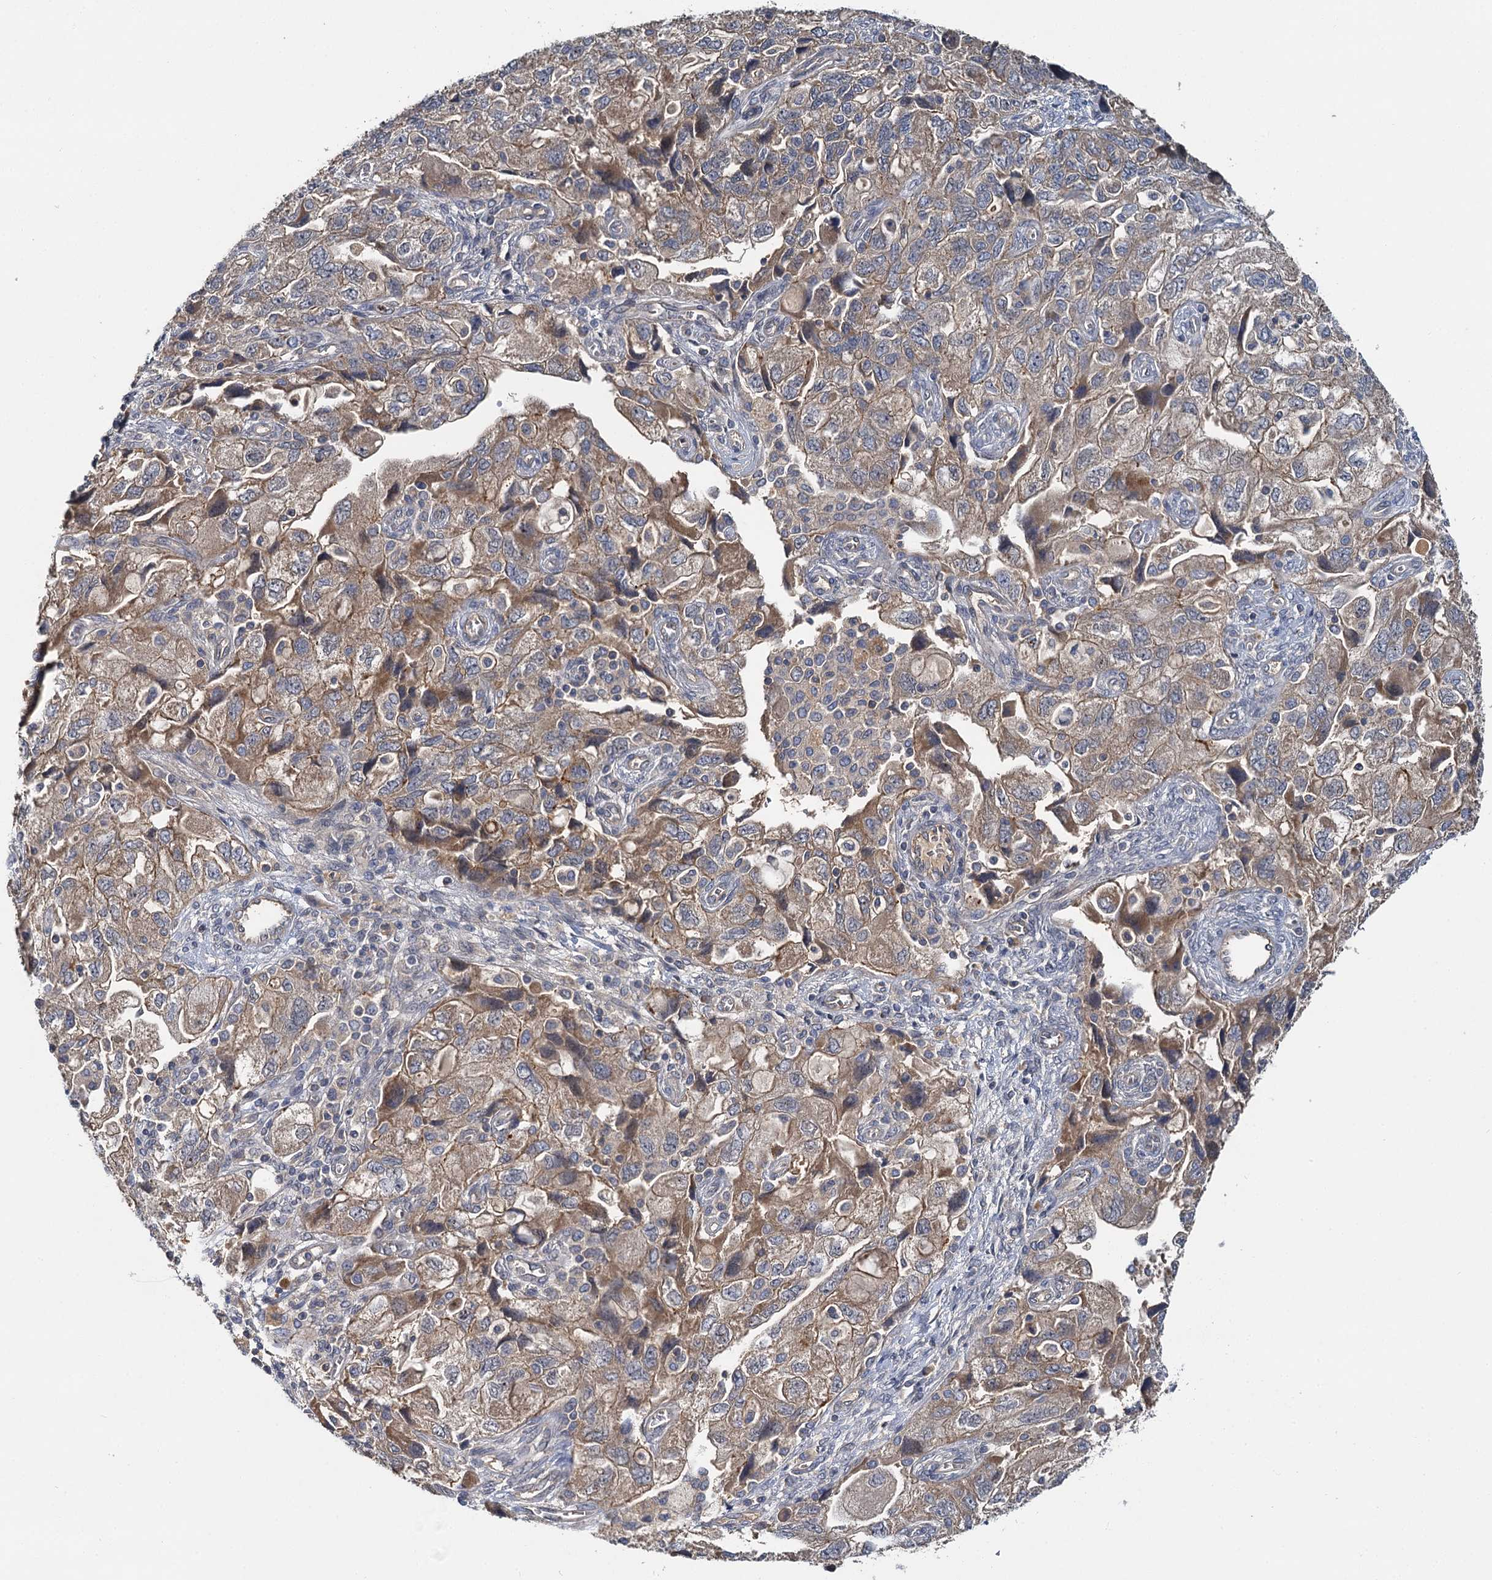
{"staining": {"intensity": "weak", "quantity": ">75%", "location": "cytoplasmic/membranous"}, "tissue": "ovarian cancer", "cell_type": "Tumor cells", "image_type": "cancer", "snomed": [{"axis": "morphology", "description": "Carcinoma, NOS"}, {"axis": "morphology", "description": "Cystadenocarcinoma, serous, NOS"}, {"axis": "topography", "description": "Ovary"}], "caption": "An IHC histopathology image of neoplastic tissue is shown. Protein staining in brown shows weak cytoplasmic/membranous positivity in serous cystadenocarcinoma (ovarian) within tumor cells.", "gene": "ZNF324", "patient": {"sex": "female", "age": 69}}